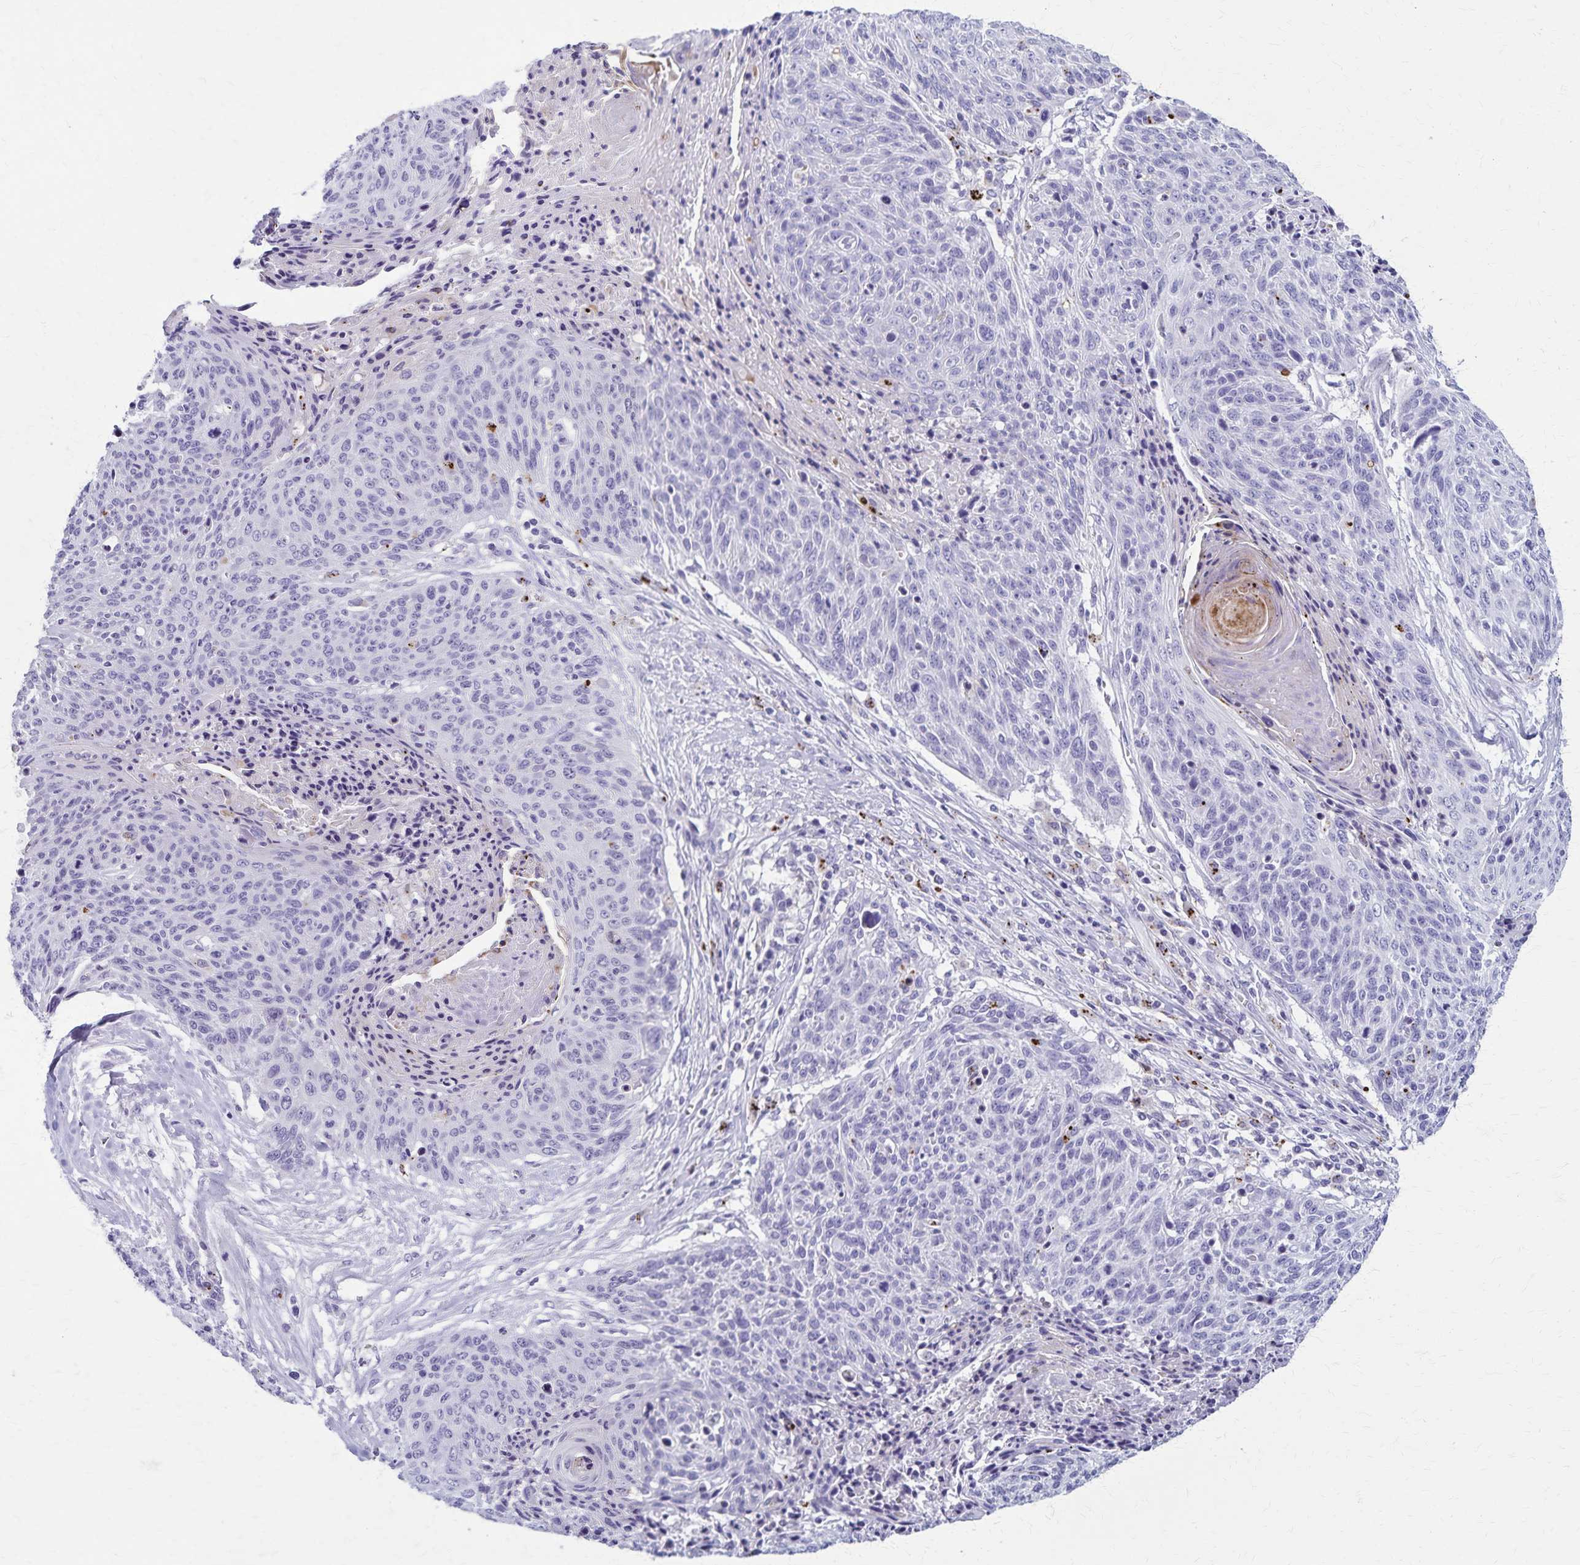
{"staining": {"intensity": "negative", "quantity": "none", "location": "none"}, "tissue": "cervical cancer", "cell_type": "Tumor cells", "image_type": "cancer", "snomed": [{"axis": "morphology", "description": "Squamous cell carcinoma, NOS"}, {"axis": "topography", "description": "Cervix"}], "caption": "Squamous cell carcinoma (cervical) stained for a protein using immunohistochemistry (IHC) demonstrates no expression tumor cells.", "gene": "TMEM60", "patient": {"sex": "female", "age": 45}}